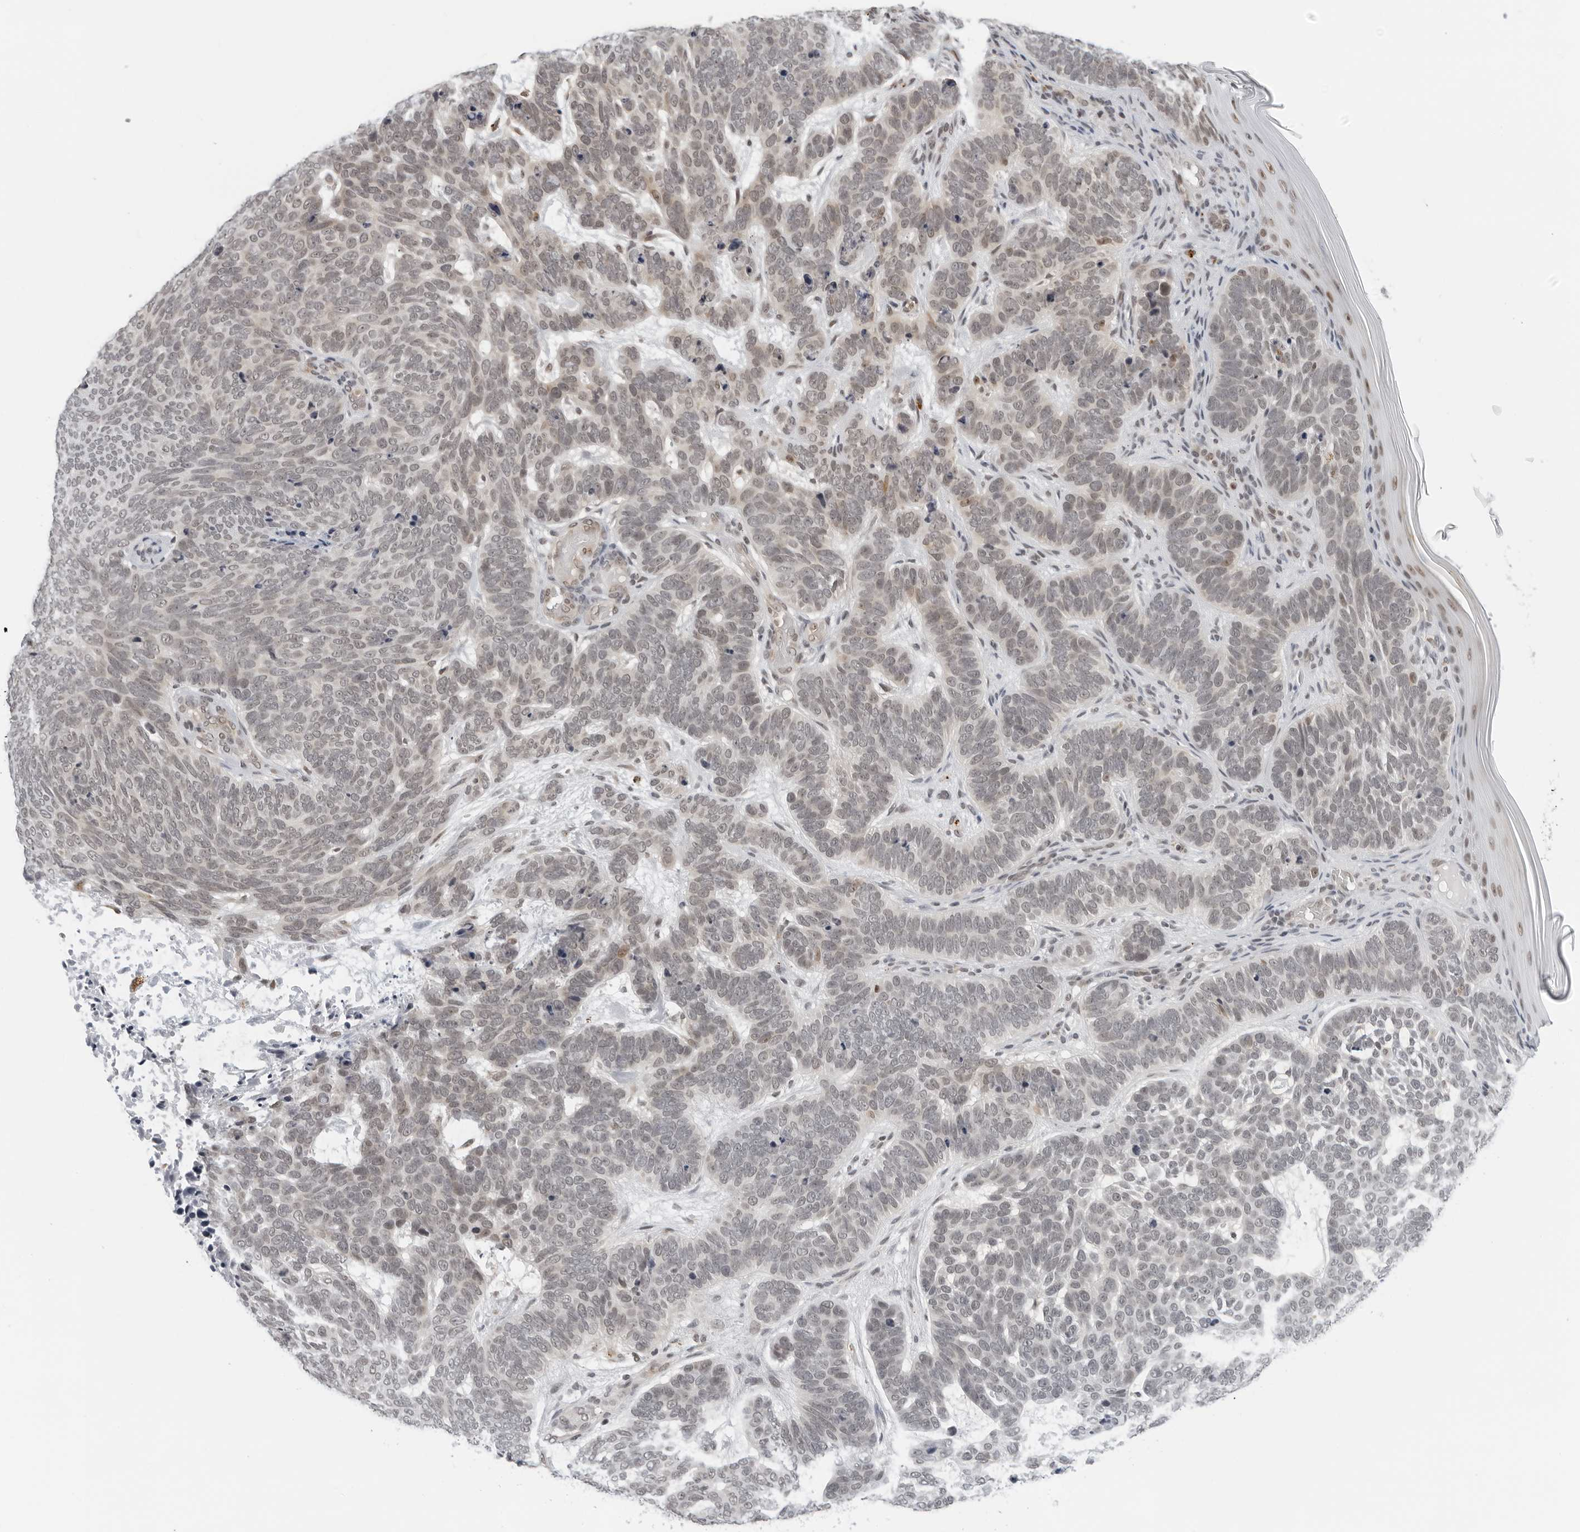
{"staining": {"intensity": "weak", "quantity": "<25%", "location": "nuclear"}, "tissue": "skin cancer", "cell_type": "Tumor cells", "image_type": "cancer", "snomed": [{"axis": "morphology", "description": "Basal cell carcinoma"}, {"axis": "topography", "description": "Skin"}], "caption": "IHC image of neoplastic tissue: human skin cancer stained with DAB reveals no significant protein expression in tumor cells. Brightfield microscopy of immunohistochemistry stained with DAB (3,3'-diaminobenzidine) (brown) and hematoxylin (blue), captured at high magnification.", "gene": "TOX4", "patient": {"sex": "female", "age": 85}}